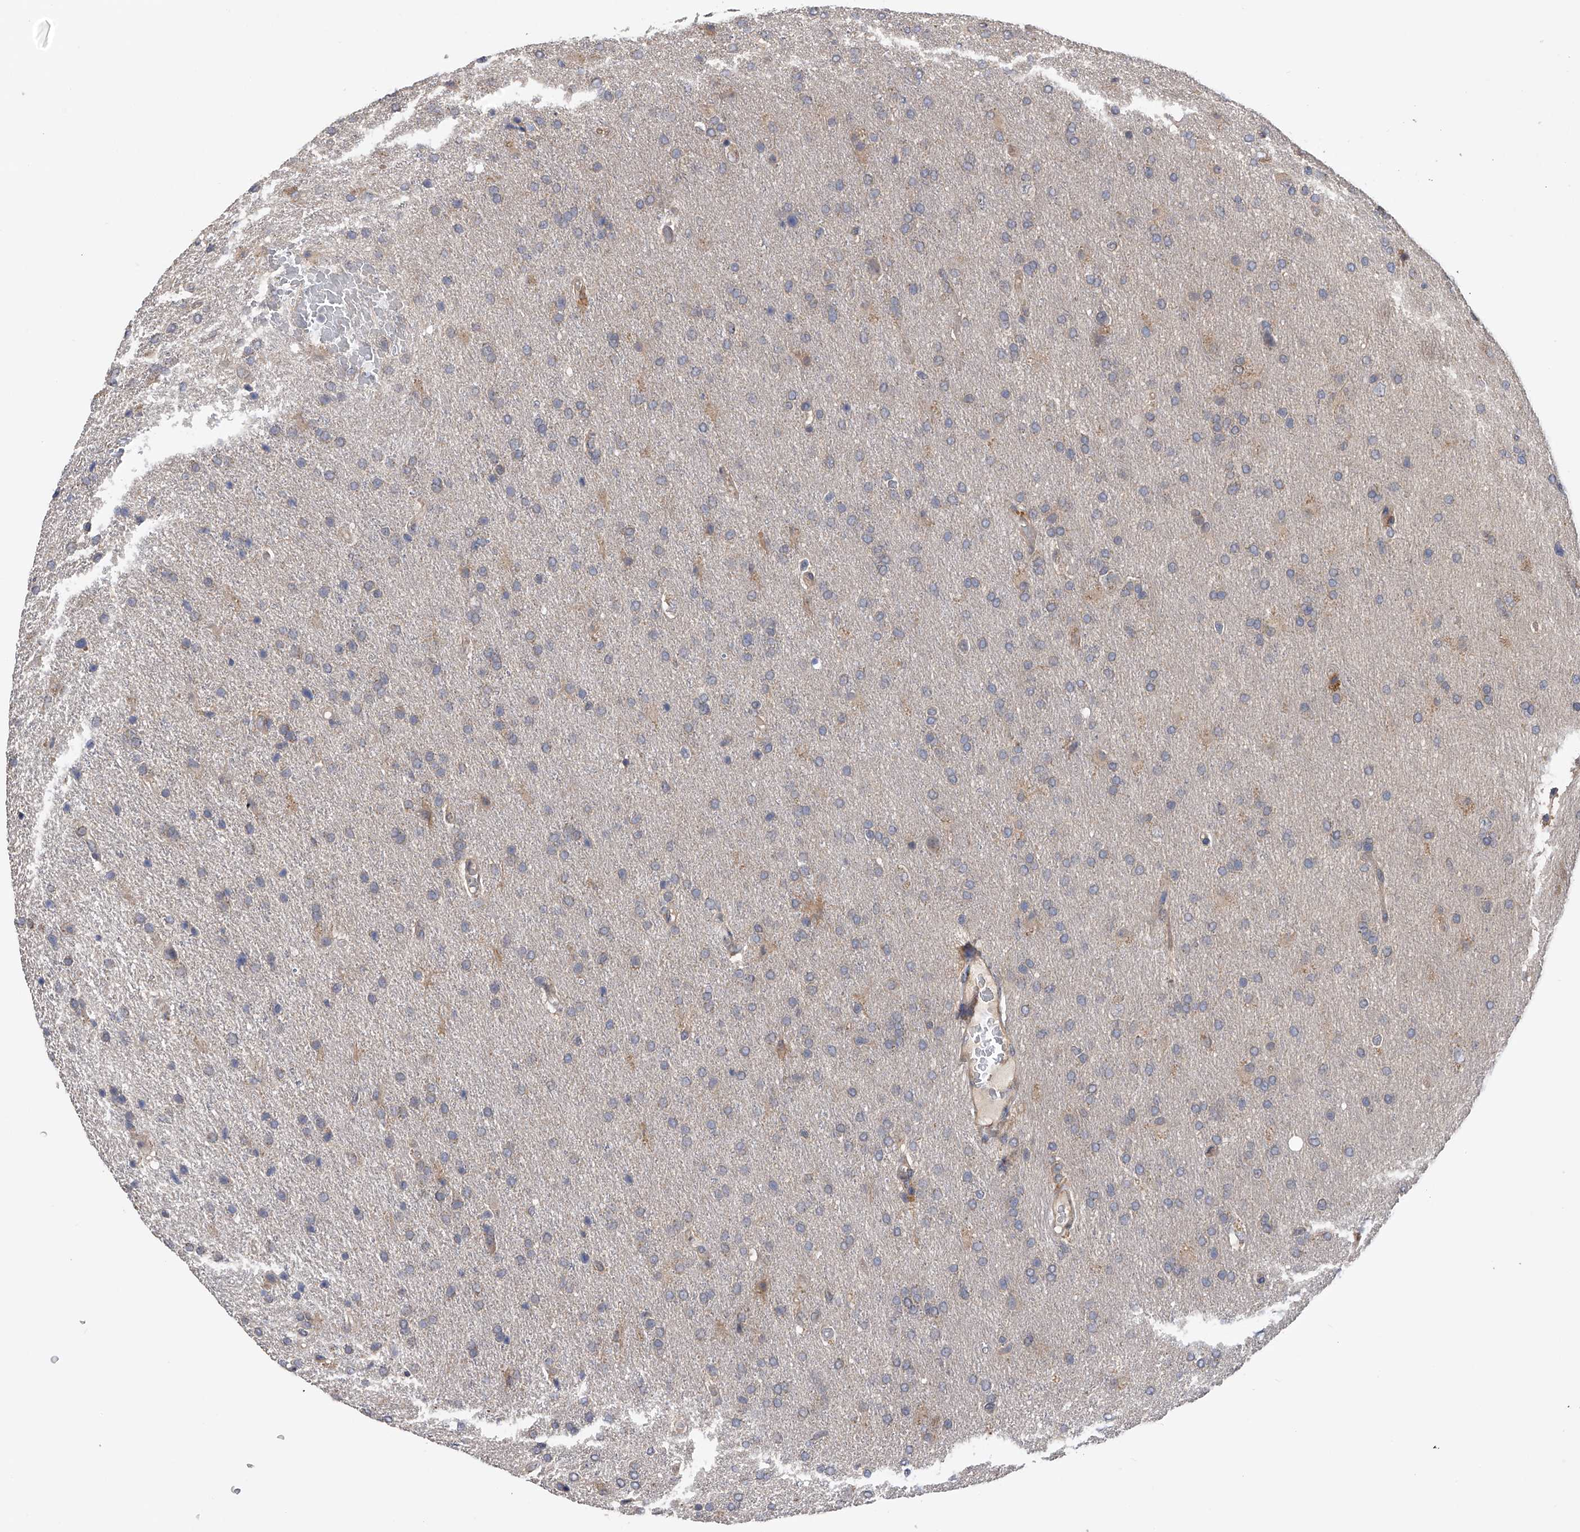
{"staining": {"intensity": "negative", "quantity": "none", "location": "none"}, "tissue": "glioma", "cell_type": "Tumor cells", "image_type": "cancer", "snomed": [{"axis": "morphology", "description": "Glioma, malignant, High grade"}, {"axis": "topography", "description": "Brain"}], "caption": "High magnification brightfield microscopy of glioma stained with DAB (3,3'-diaminobenzidine) (brown) and counterstained with hematoxylin (blue): tumor cells show no significant staining. (DAB immunohistochemistry (IHC) visualized using brightfield microscopy, high magnification).", "gene": "CFAP298", "patient": {"sex": "male", "age": 72}}